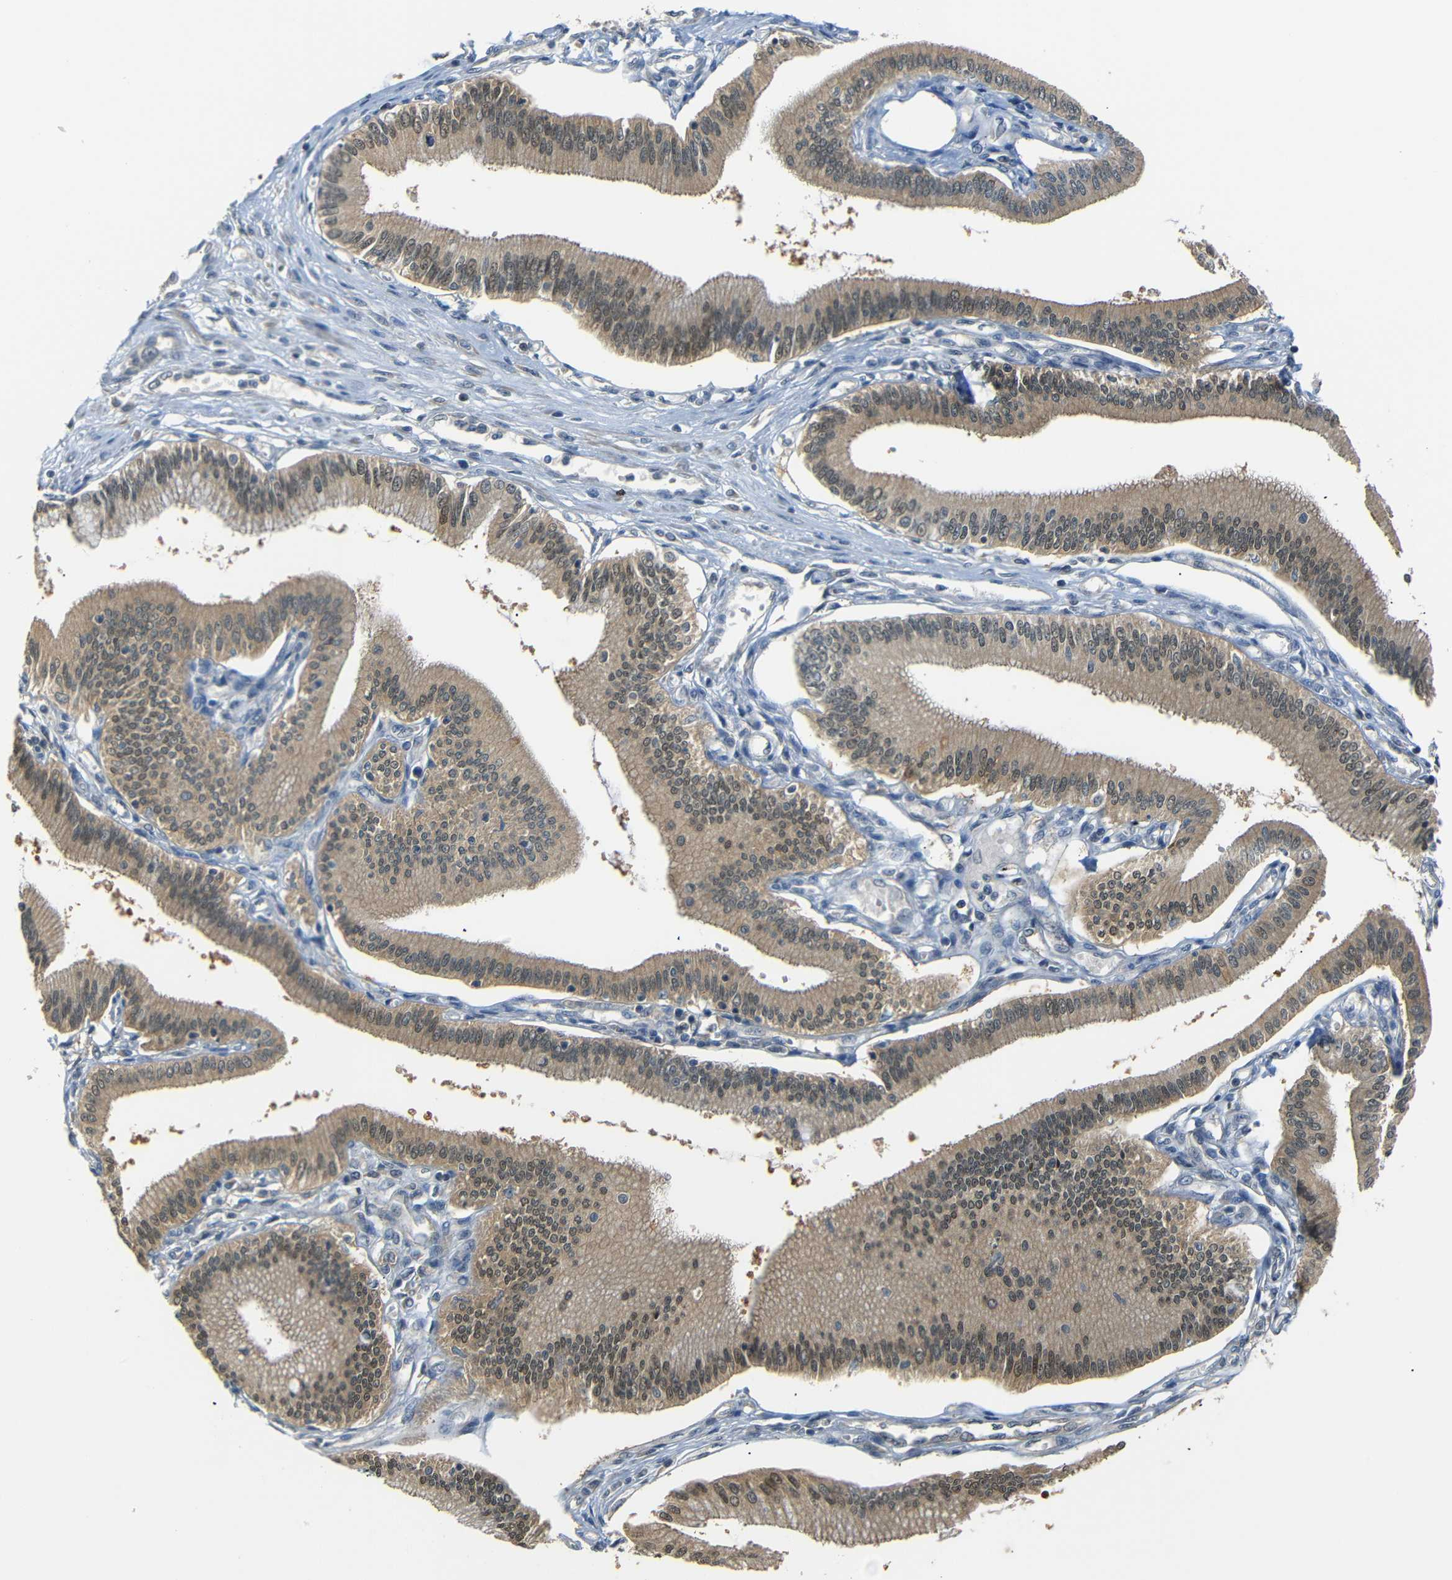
{"staining": {"intensity": "moderate", "quantity": "25%-75%", "location": "cytoplasmic/membranous,nuclear"}, "tissue": "pancreatic cancer", "cell_type": "Tumor cells", "image_type": "cancer", "snomed": [{"axis": "morphology", "description": "Adenocarcinoma, NOS"}, {"axis": "topography", "description": "Pancreas"}], "caption": "Immunohistochemical staining of human pancreatic cancer (adenocarcinoma) displays medium levels of moderate cytoplasmic/membranous and nuclear staining in approximately 25%-75% of tumor cells. (Stains: DAB in brown, nuclei in blue, Microscopy: brightfield microscopy at high magnification).", "gene": "SFN", "patient": {"sex": "male", "age": 56}}